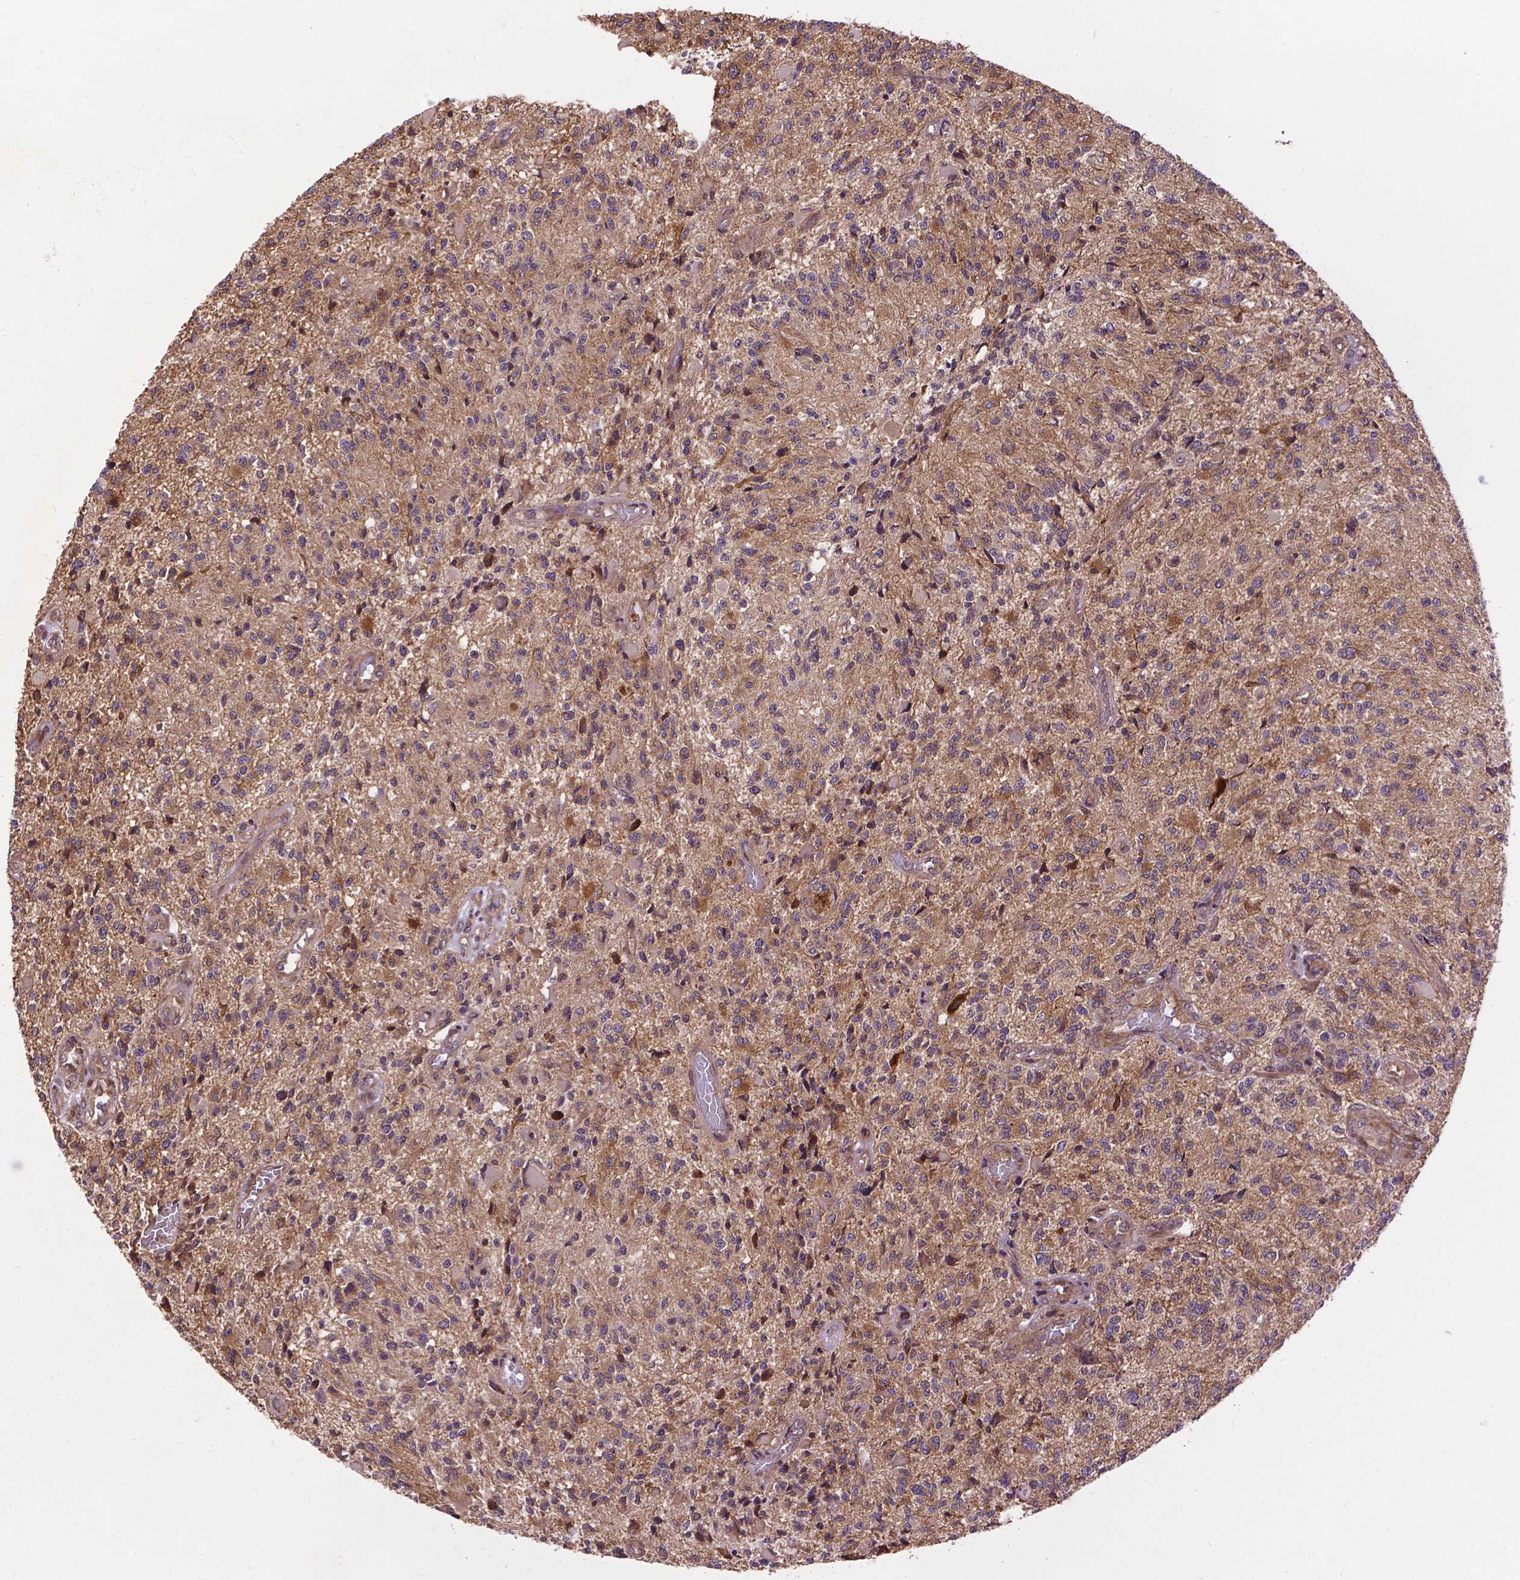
{"staining": {"intensity": "weak", "quantity": ">75%", "location": "cytoplasmic/membranous"}, "tissue": "glioma", "cell_type": "Tumor cells", "image_type": "cancer", "snomed": [{"axis": "morphology", "description": "Glioma, malignant, High grade"}, {"axis": "topography", "description": "Brain"}], "caption": "Tumor cells demonstrate weak cytoplasmic/membranous expression in approximately >75% of cells in glioma. (brown staining indicates protein expression, while blue staining denotes nuclei).", "gene": "ZNF616", "patient": {"sex": "female", "age": 63}}